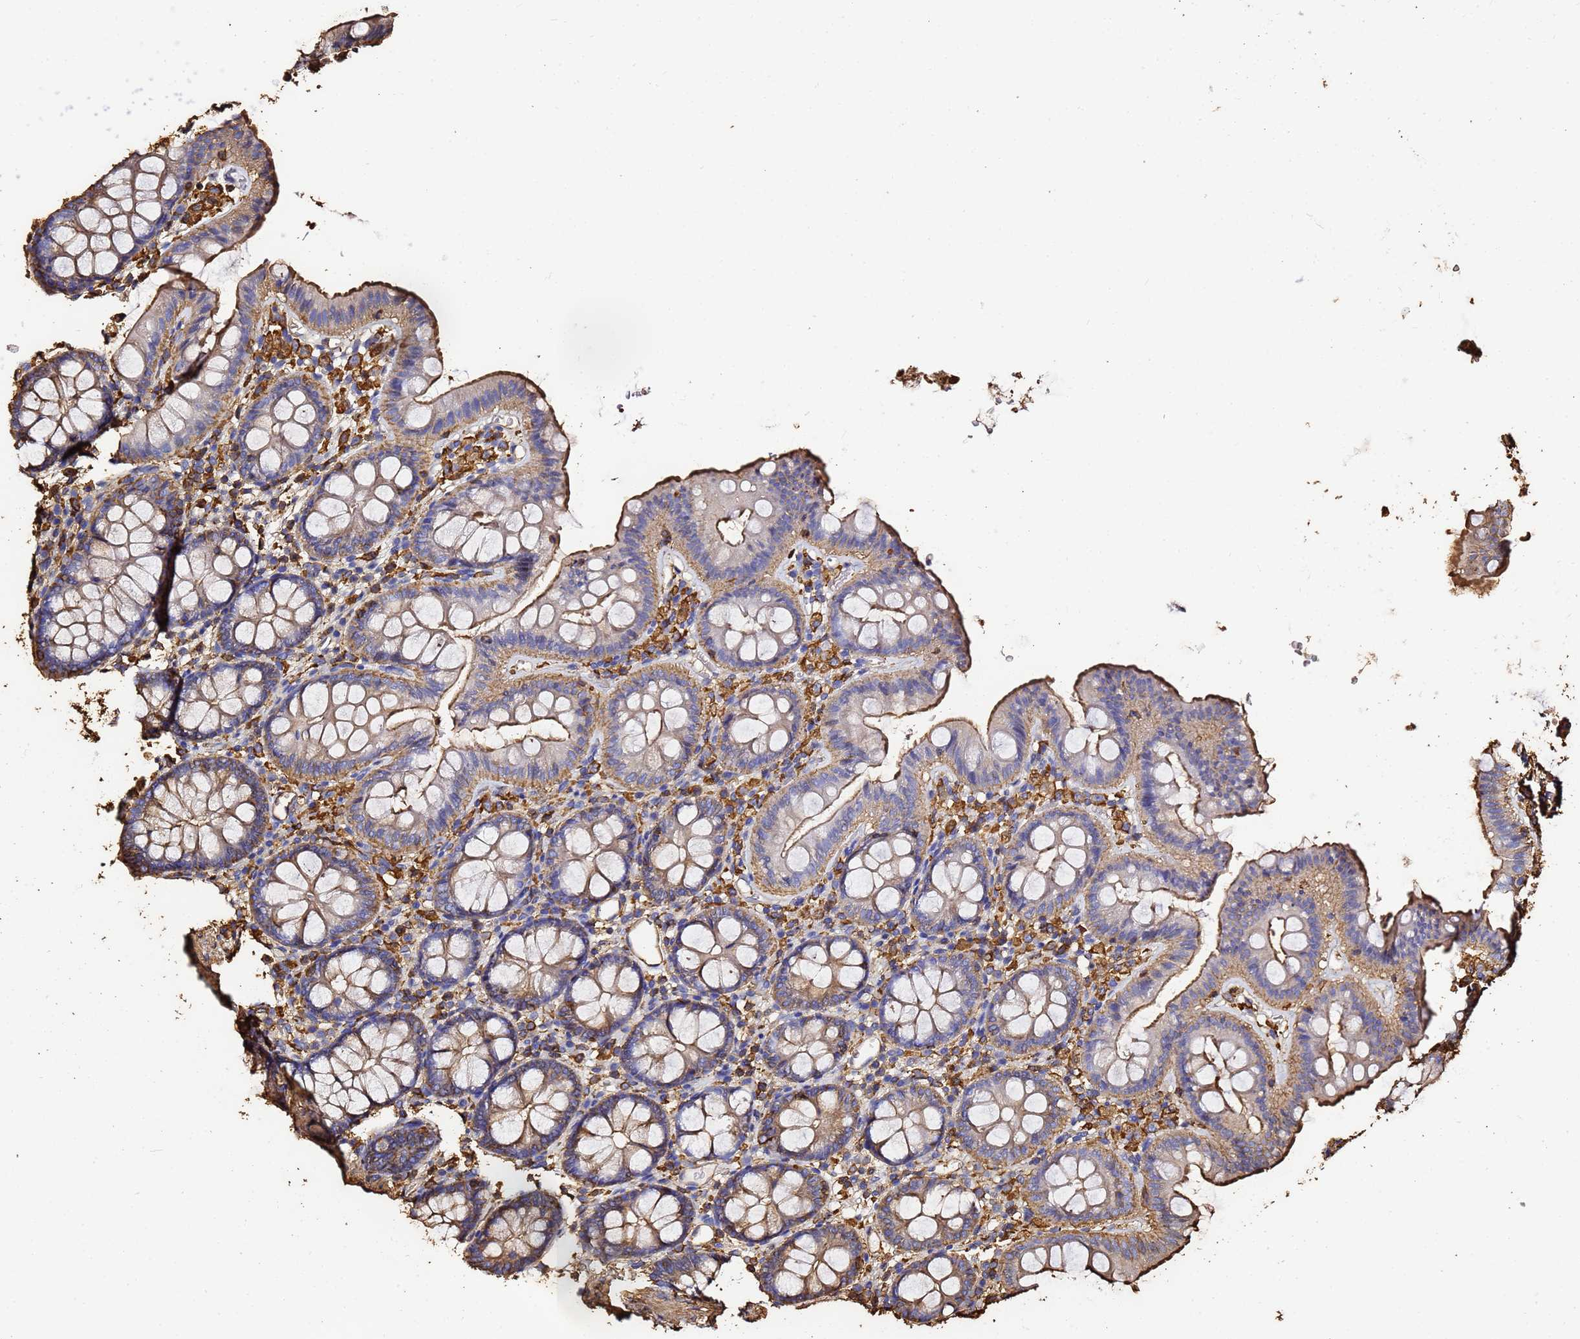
{"staining": {"intensity": "strong", "quantity": ">75%", "location": "cytoplasmic/membranous"}, "tissue": "colon", "cell_type": "Endothelial cells", "image_type": "normal", "snomed": [{"axis": "morphology", "description": "Normal tissue, NOS"}, {"axis": "topography", "description": "Colon"}], "caption": "This micrograph exhibits IHC staining of benign colon, with high strong cytoplasmic/membranous expression in approximately >75% of endothelial cells.", "gene": "ACTA1", "patient": {"sex": "male", "age": 75}}